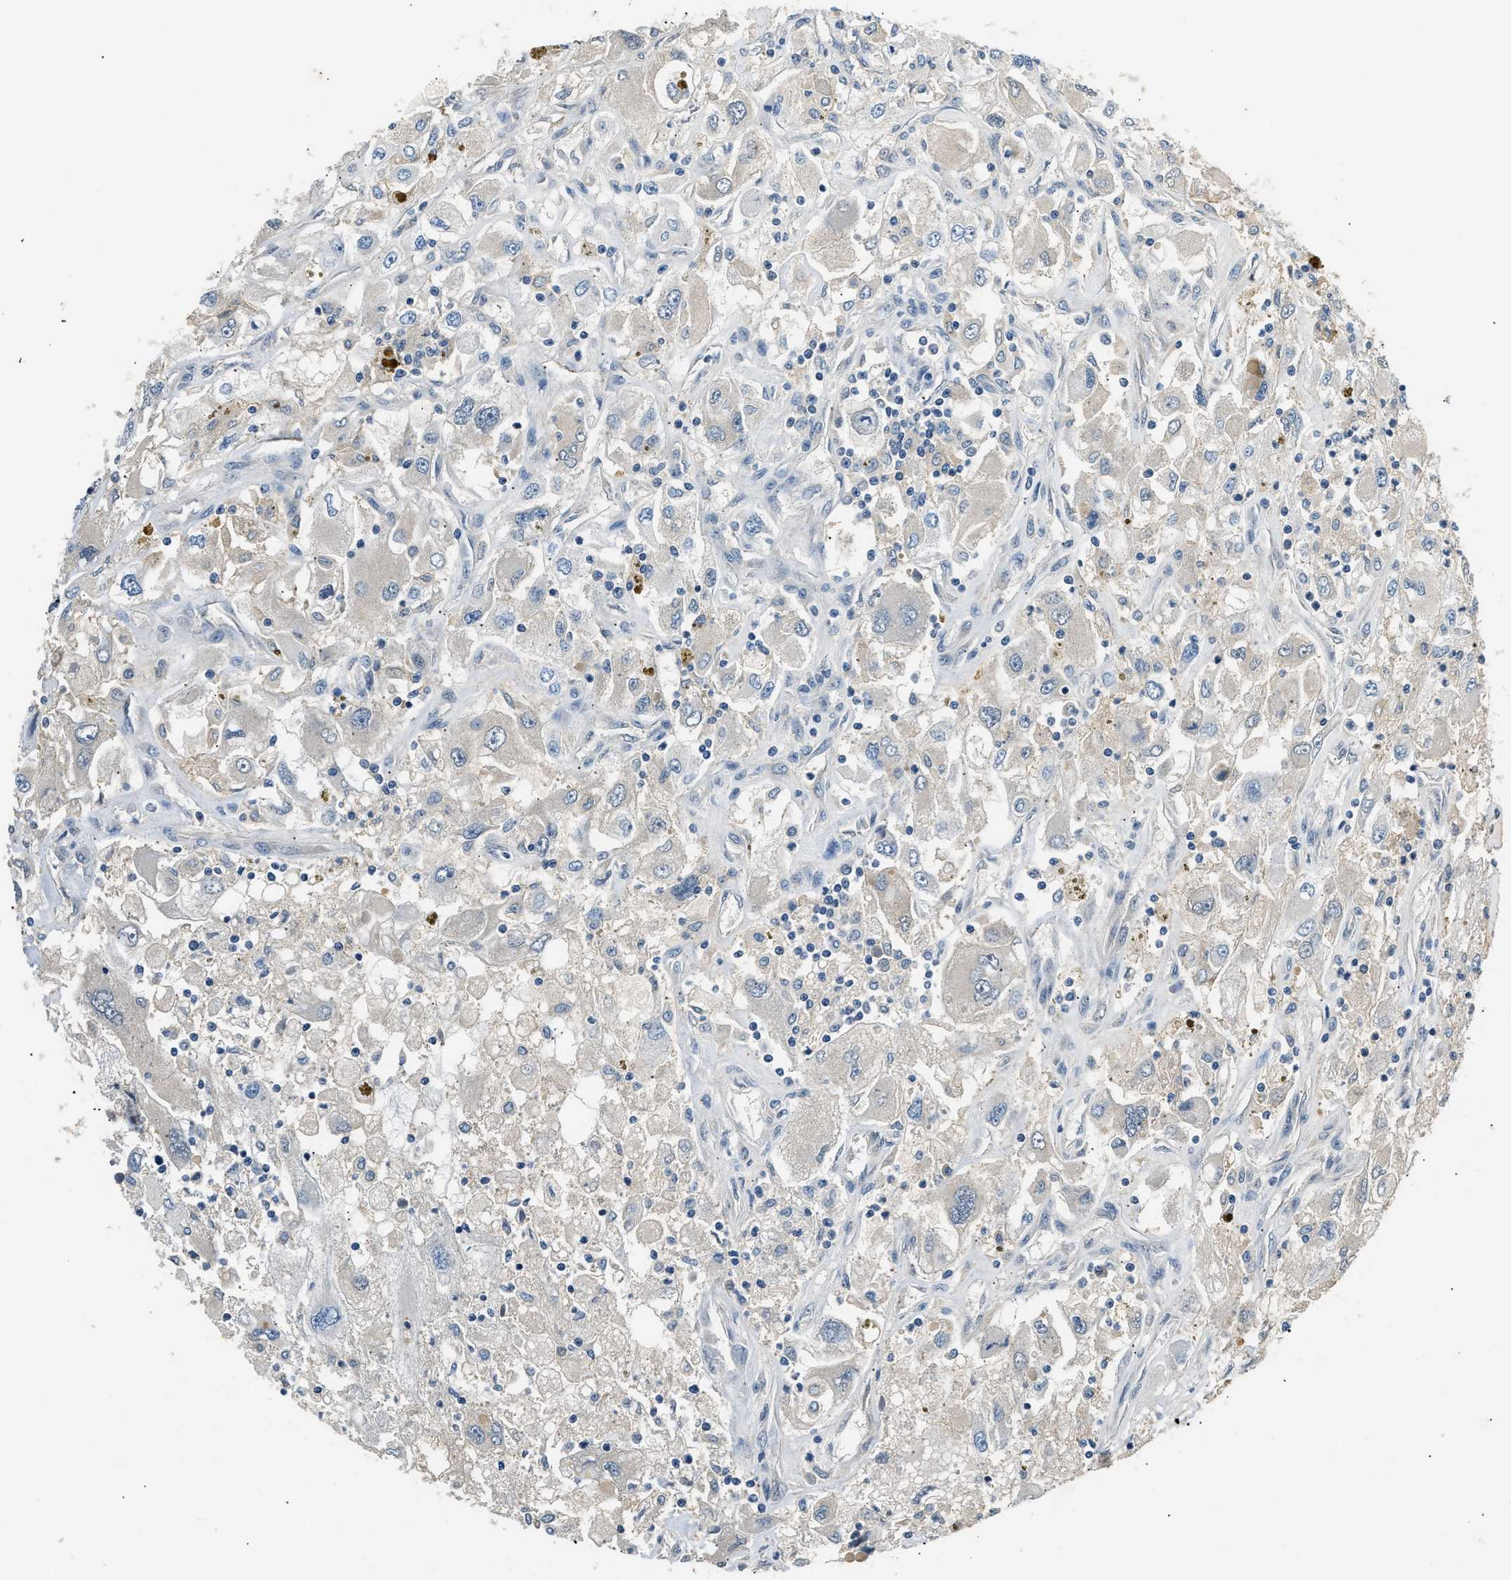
{"staining": {"intensity": "negative", "quantity": "none", "location": "none"}, "tissue": "renal cancer", "cell_type": "Tumor cells", "image_type": "cancer", "snomed": [{"axis": "morphology", "description": "Adenocarcinoma, NOS"}, {"axis": "topography", "description": "Kidney"}], "caption": "The histopathology image exhibits no staining of tumor cells in renal adenocarcinoma. (DAB (3,3'-diaminobenzidine) immunohistochemistry (IHC) visualized using brightfield microscopy, high magnification).", "gene": "INHA", "patient": {"sex": "female", "age": 52}}